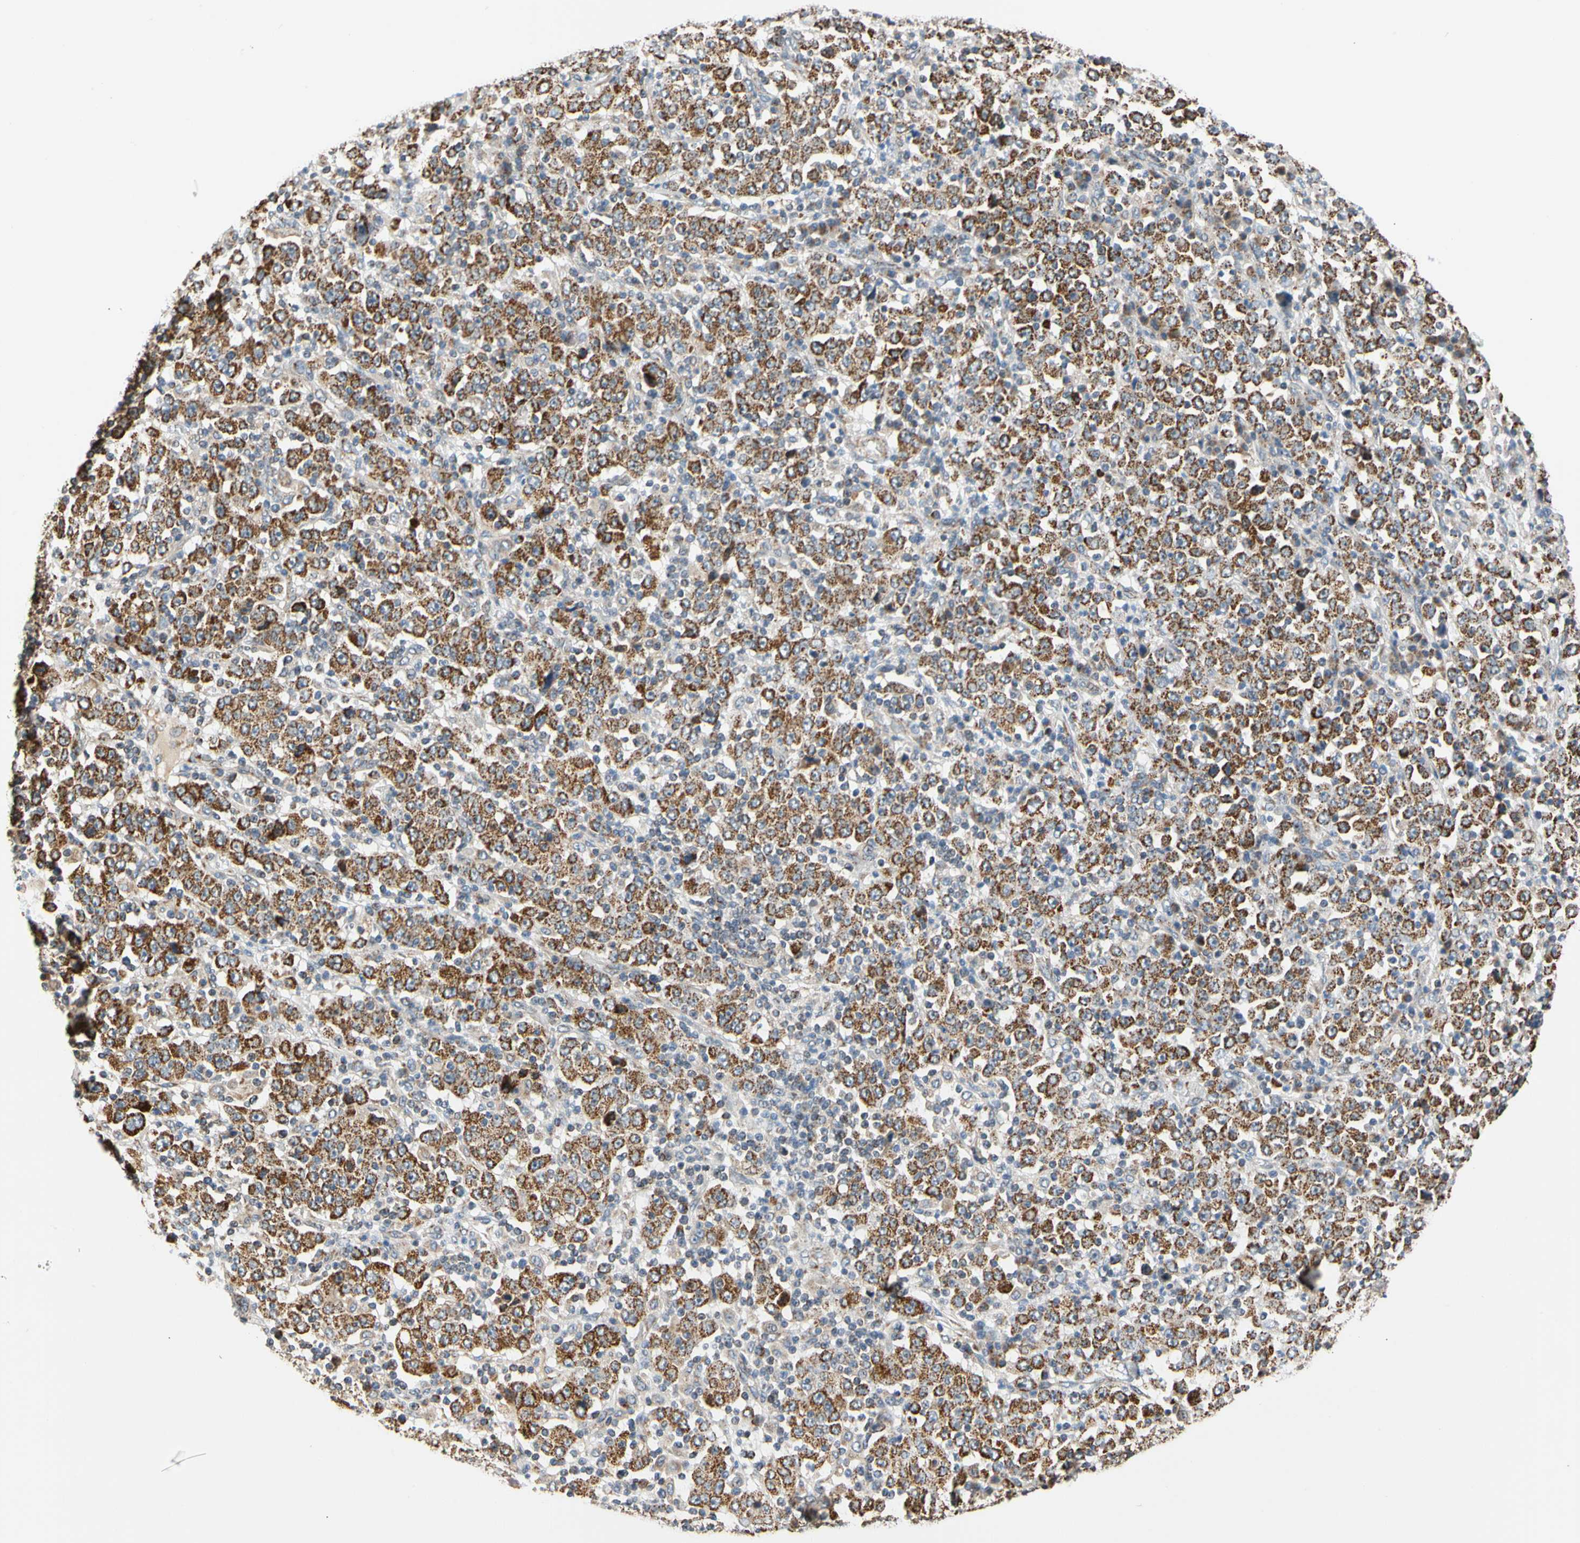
{"staining": {"intensity": "moderate", "quantity": "25%-75%", "location": "cytoplasmic/membranous"}, "tissue": "stomach cancer", "cell_type": "Tumor cells", "image_type": "cancer", "snomed": [{"axis": "morphology", "description": "Normal tissue, NOS"}, {"axis": "morphology", "description": "Adenocarcinoma, NOS"}, {"axis": "topography", "description": "Stomach, upper"}, {"axis": "topography", "description": "Stomach"}], "caption": "This is an image of immunohistochemistry (IHC) staining of stomach adenocarcinoma, which shows moderate staining in the cytoplasmic/membranous of tumor cells.", "gene": "KHDC4", "patient": {"sex": "male", "age": 59}}